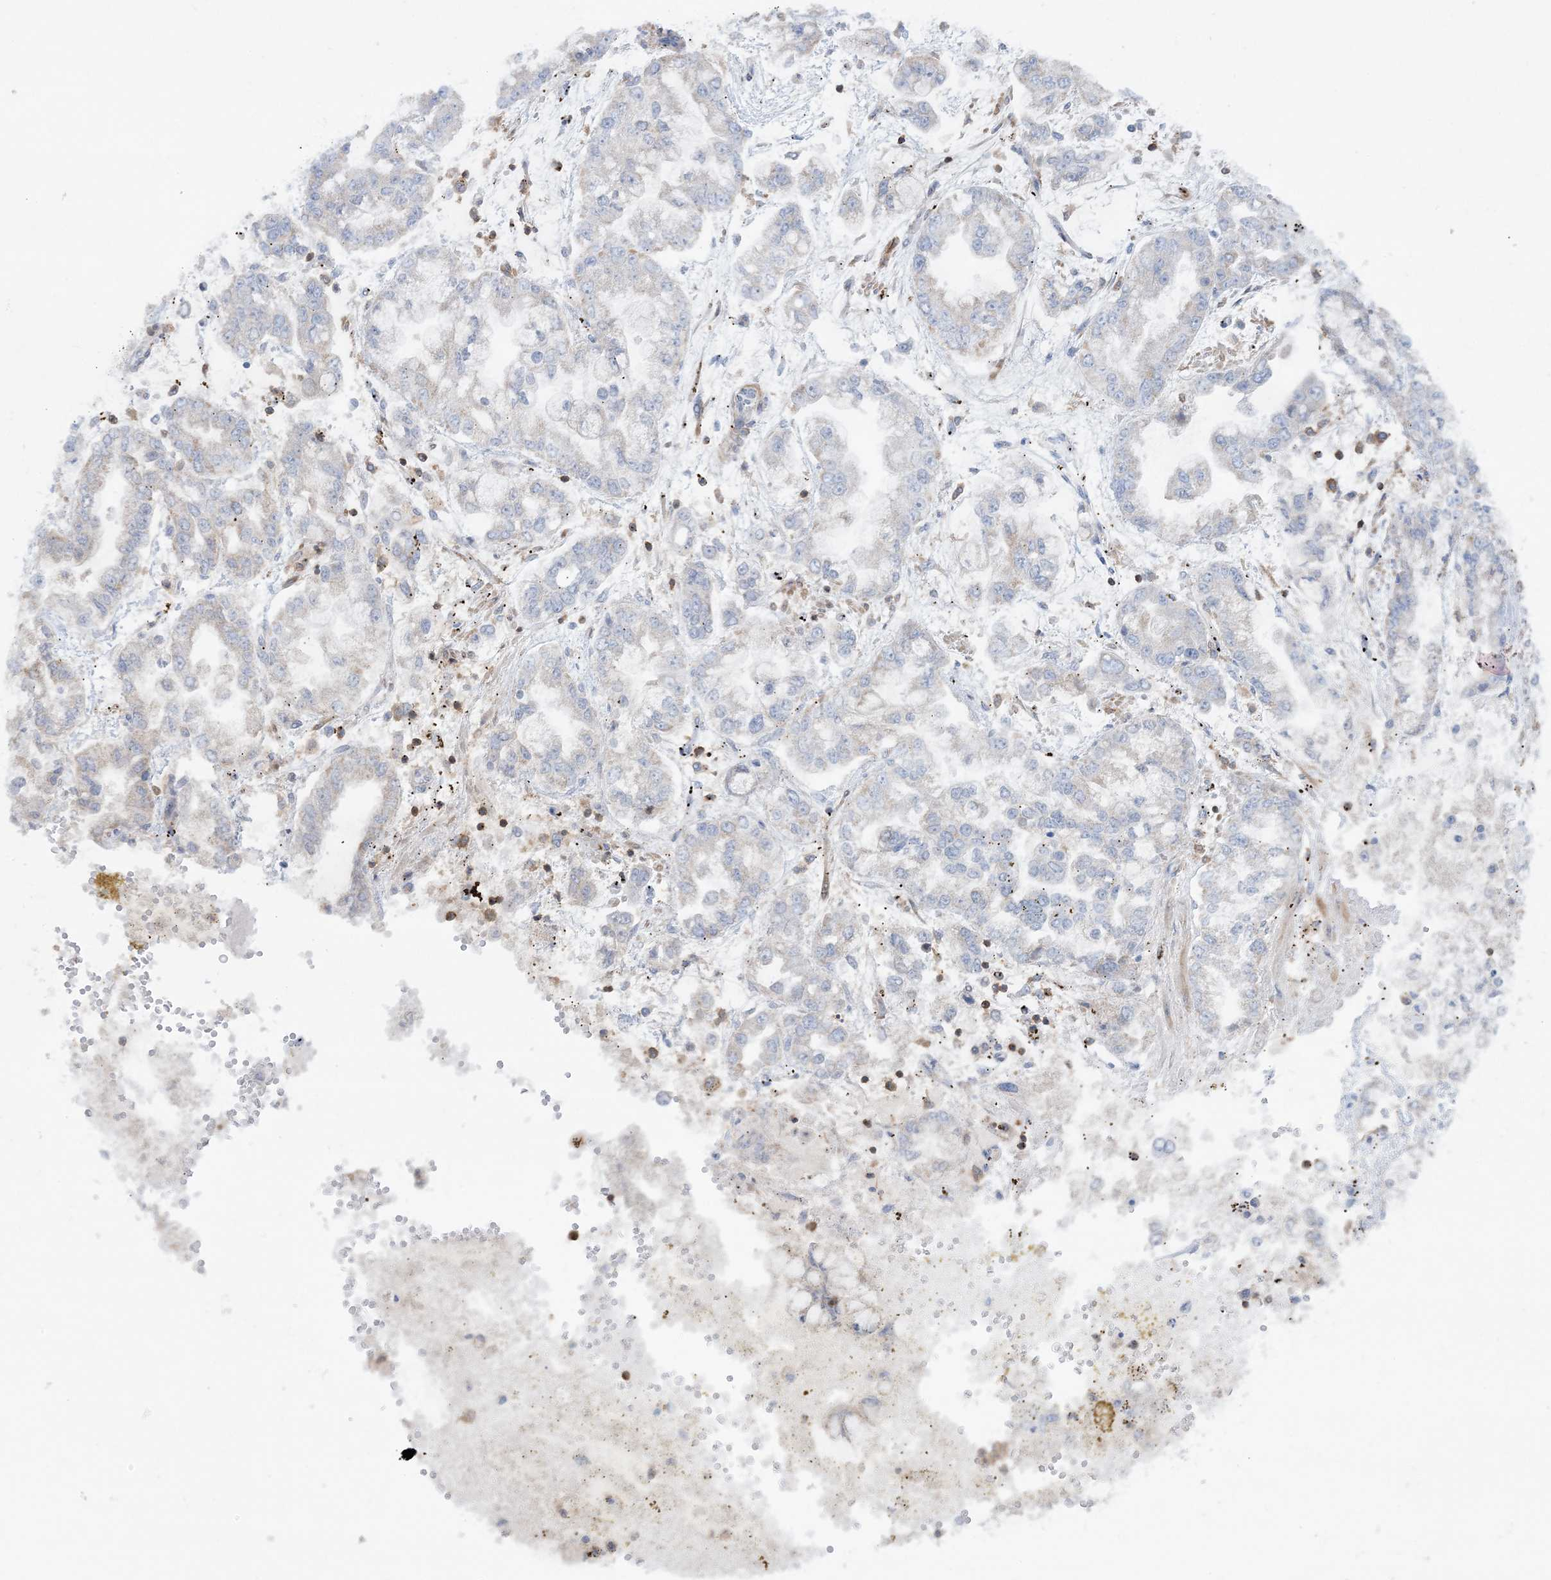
{"staining": {"intensity": "negative", "quantity": "none", "location": "none"}, "tissue": "stomach cancer", "cell_type": "Tumor cells", "image_type": "cancer", "snomed": [{"axis": "morphology", "description": "Normal tissue, NOS"}, {"axis": "morphology", "description": "Adenocarcinoma, NOS"}, {"axis": "topography", "description": "Stomach, upper"}, {"axis": "topography", "description": "Stomach"}], "caption": "IHC of human adenocarcinoma (stomach) displays no positivity in tumor cells. Nuclei are stained in blue.", "gene": "ARHGAP30", "patient": {"sex": "male", "age": 76}}